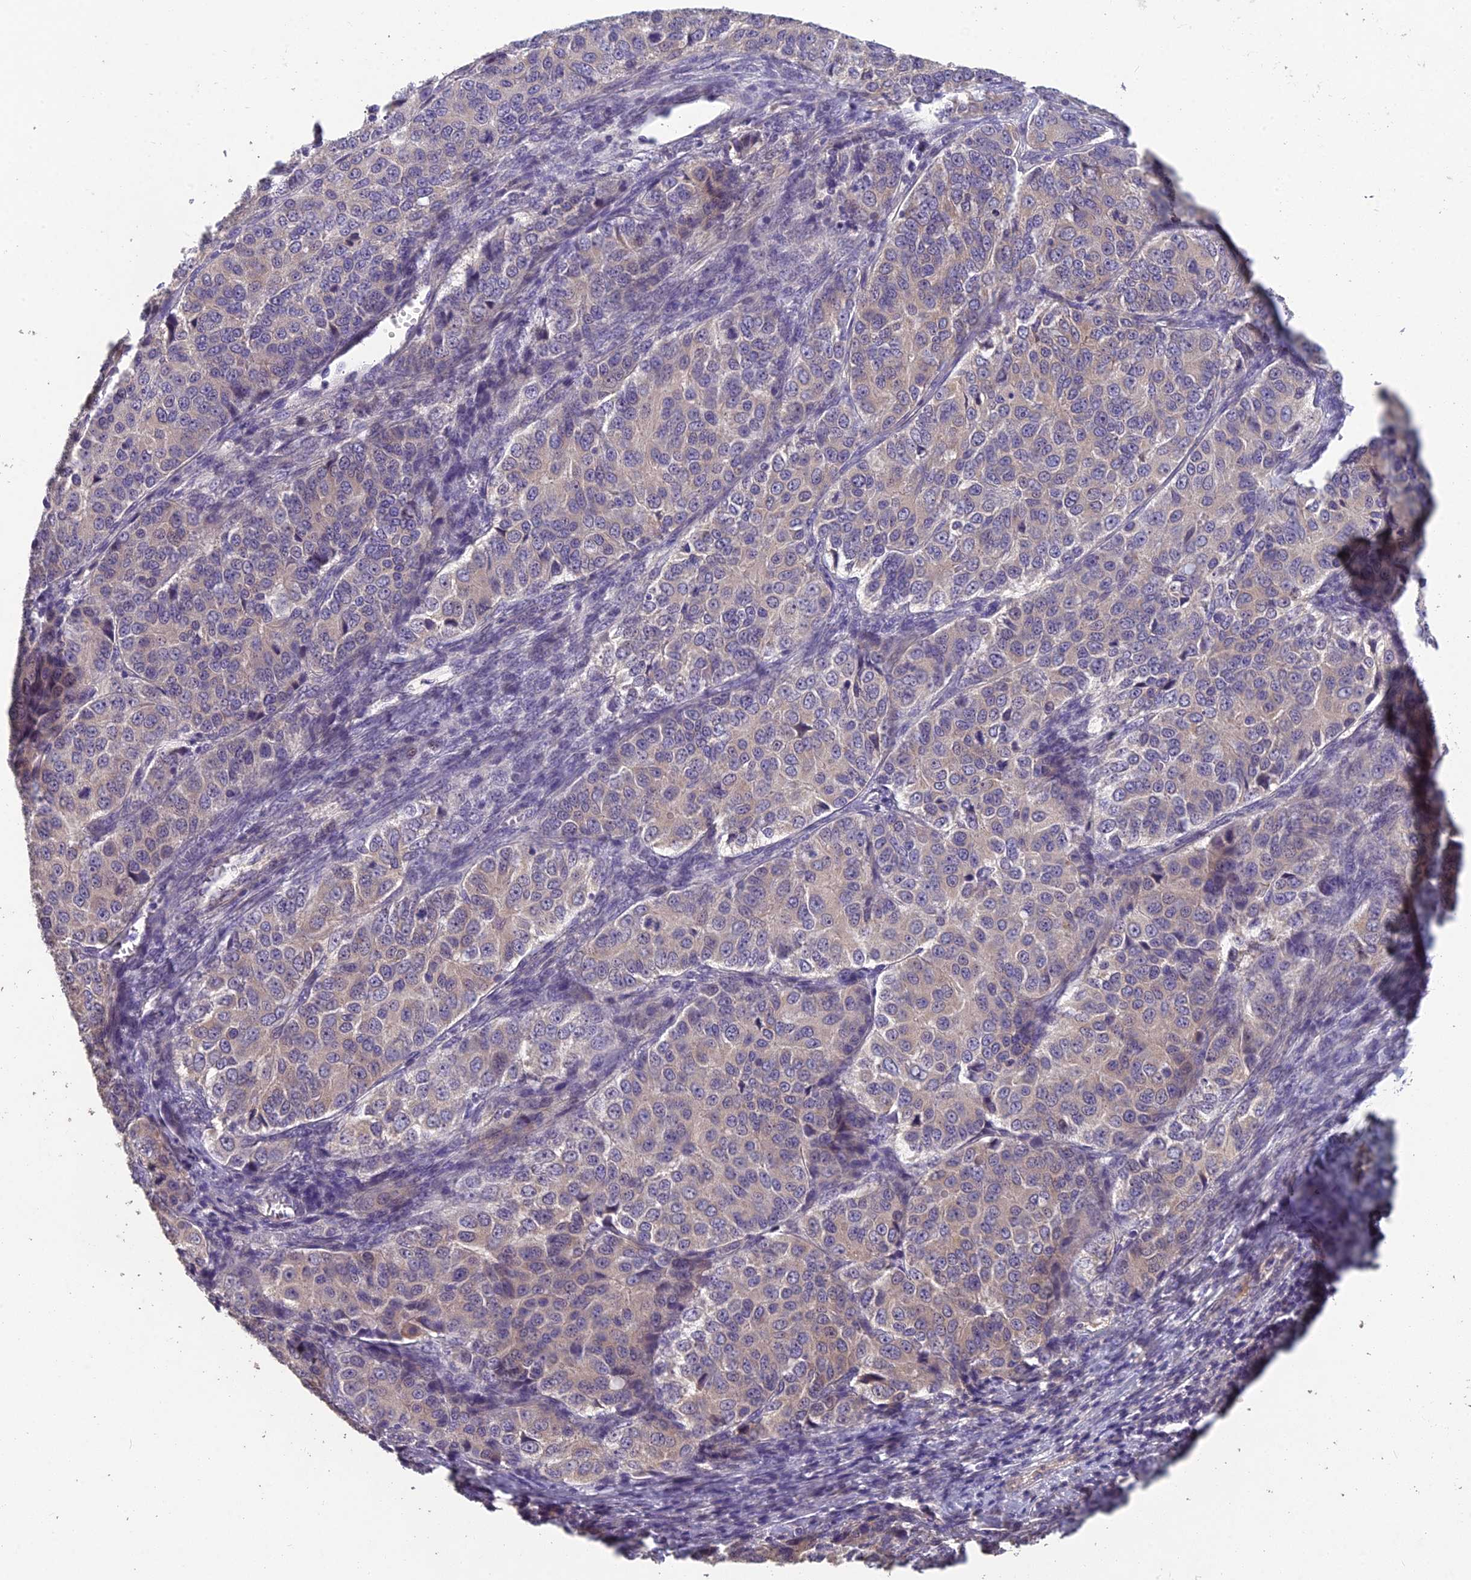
{"staining": {"intensity": "weak", "quantity": "<25%", "location": "cytoplasmic/membranous"}, "tissue": "ovarian cancer", "cell_type": "Tumor cells", "image_type": "cancer", "snomed": [{"axis": "morphology", "description": "Carcinoma, endometroid"}, {"axis": "topography", "description": "Ovary"}], "caption": "An IHC histopathology image of endometroid carcinoma (ovarian) is shown. There is no staining in tumor cells of endometroid carcinoma (ovarian).", "gene": "CEACAM16", "patient": {"sex": "female", "age": 51}}